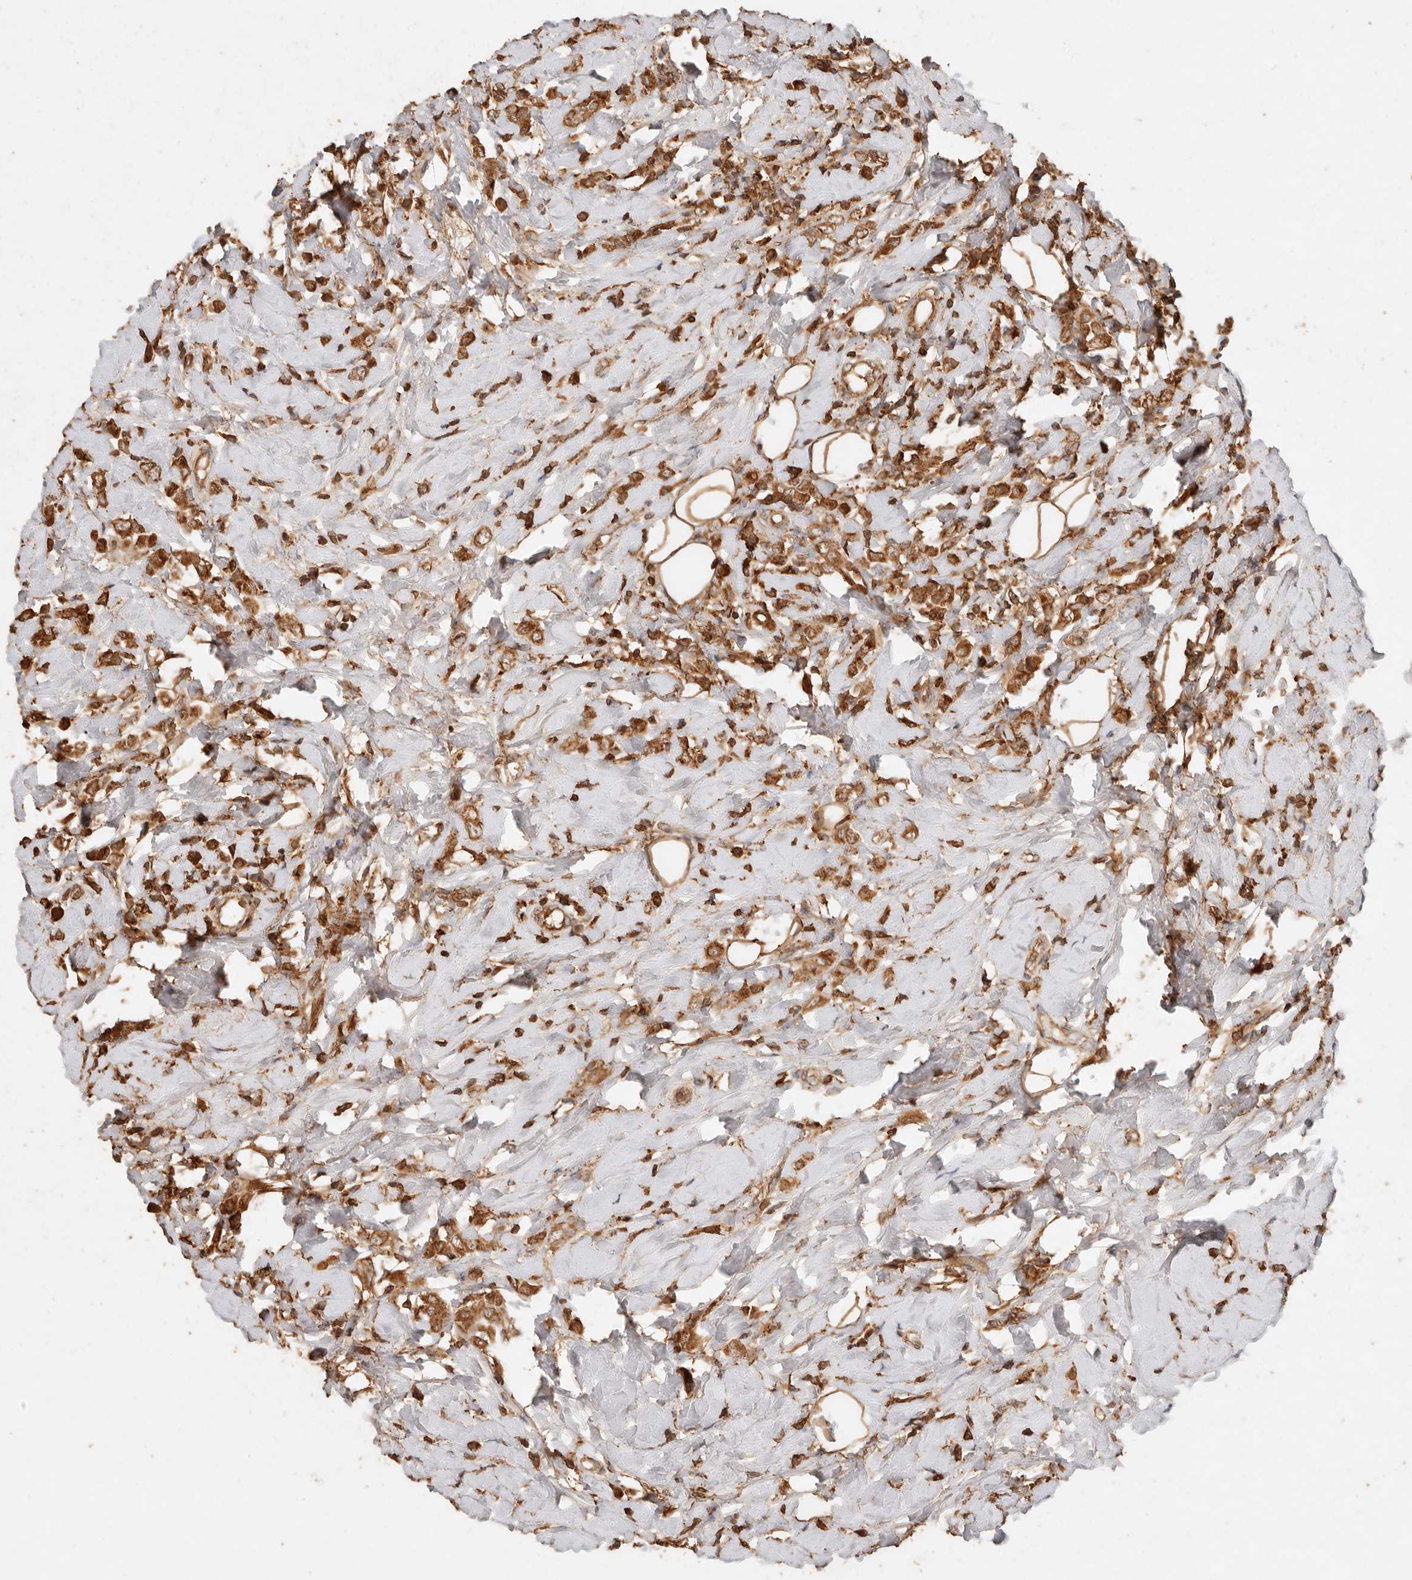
{"staining": {"intensity": "strong", "quantity": ">75%", "location": "cytoplasmic/membranous"}, "tissue": "breast cancer", "cell_type": "Tumor cells", "image_type": "cancer", "snomed": [{"axis": "morphology", "description": "Lobular carcinoma"}, {"axis": "topography", "description": "Breast"}], "caption": "Tumor cells display strong cytoplasmic/membranous staining in approximately >75% of cells in breast cancer (lobular carcinoma). (IHC, brightfield microscopy, high magnification).", "gene": "FAM180B", "patient": {"sex": "female", "age": 47}}